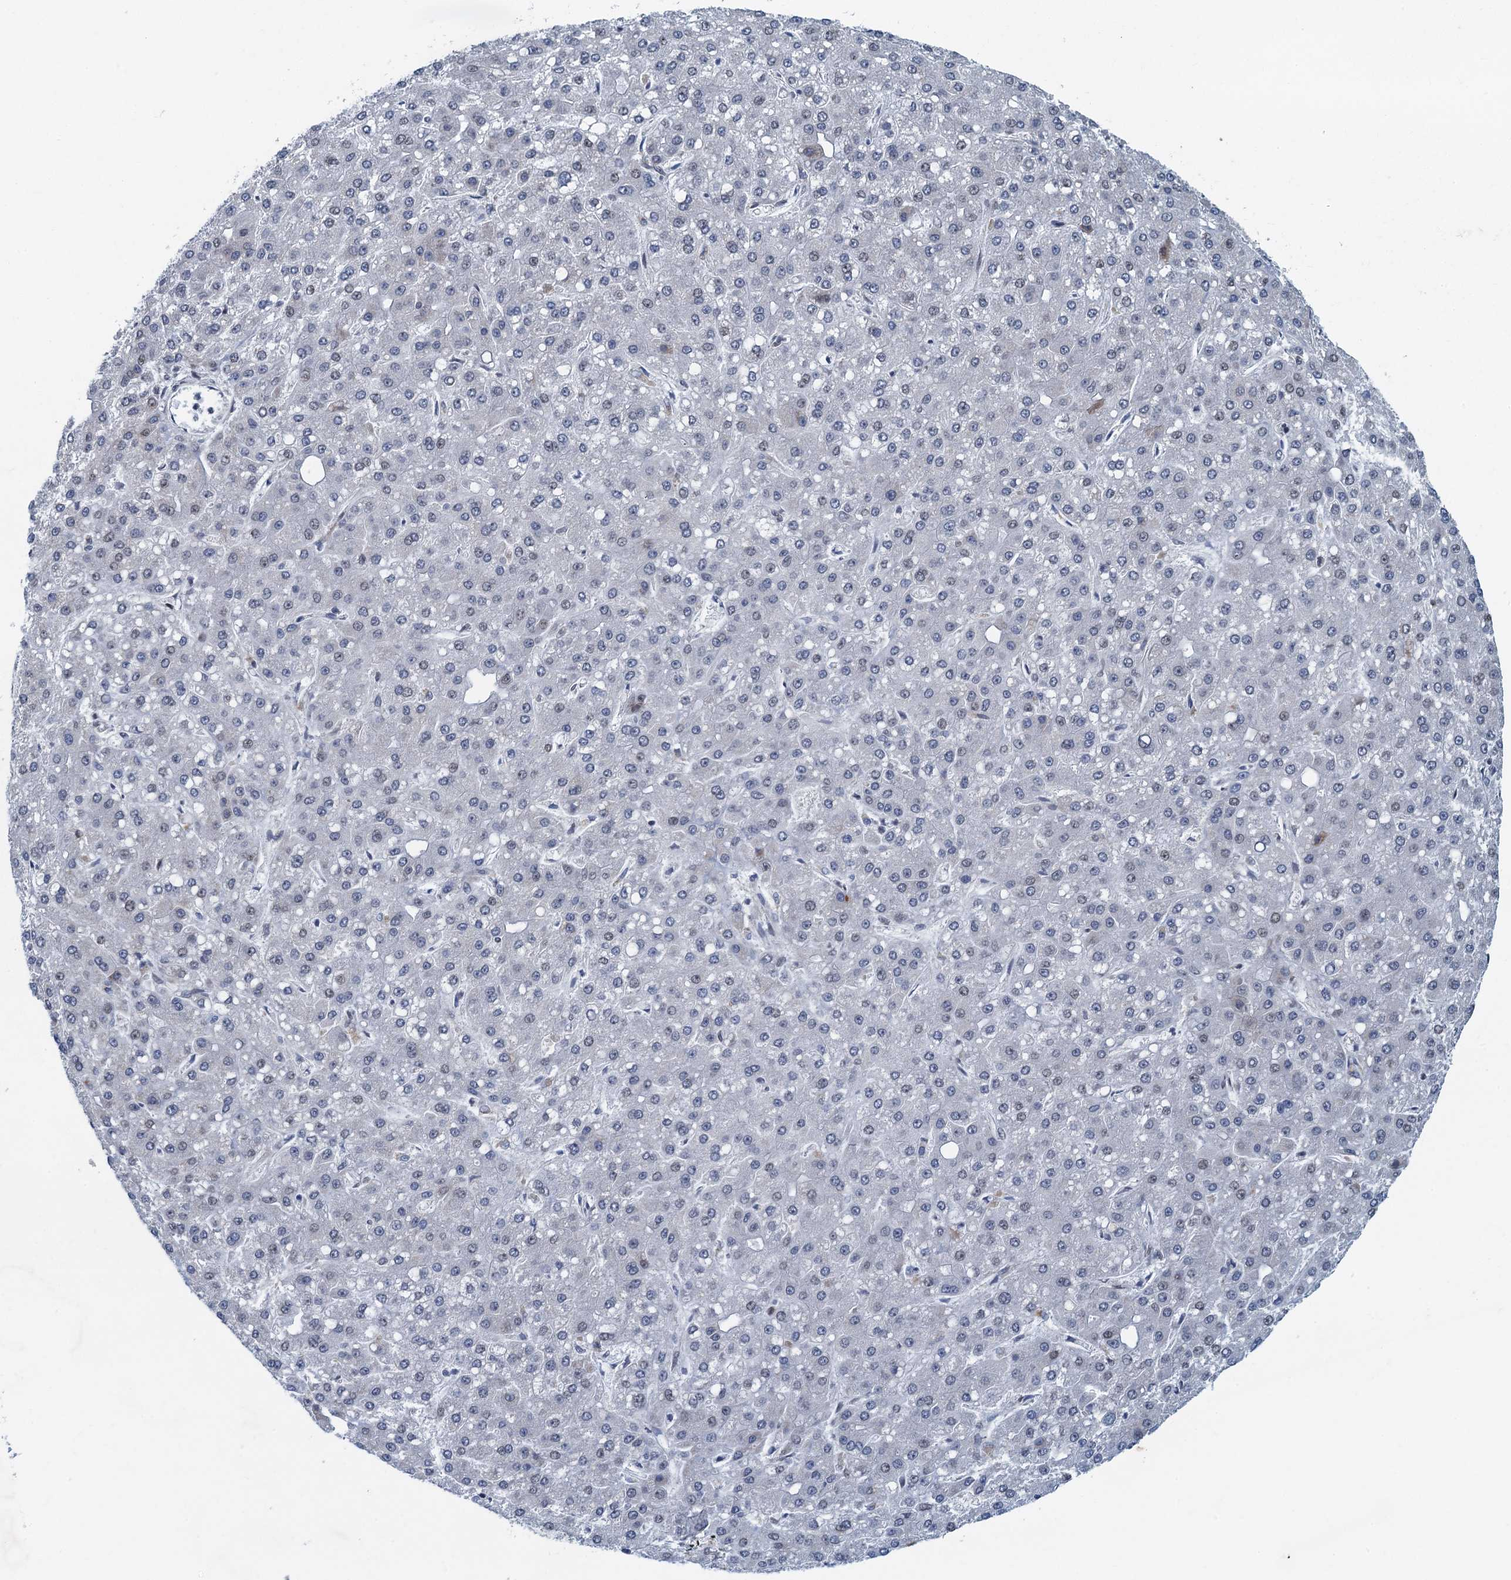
{"staining": {"intensity": "negative", "quantity": "none", "location": "none"}, "tissue": "liver cancer", "cell_type": "Tumor cells", "image_type": "cancer", "snomed": [{"axis": "morphology", "description": "Carcinoma, Hepatocellular, NOS"}, {"axis": "topography", "description": "Liver"}], "caption": "Immunohistochemistry (IHC) histopathology image of liver cancer (hepatocellular carcinoma) stained for a protein (brown), which demonstrates no expression in tumor cells.", "gene": "CCDC34", "patient": {"sex": "male", "age": 67}}